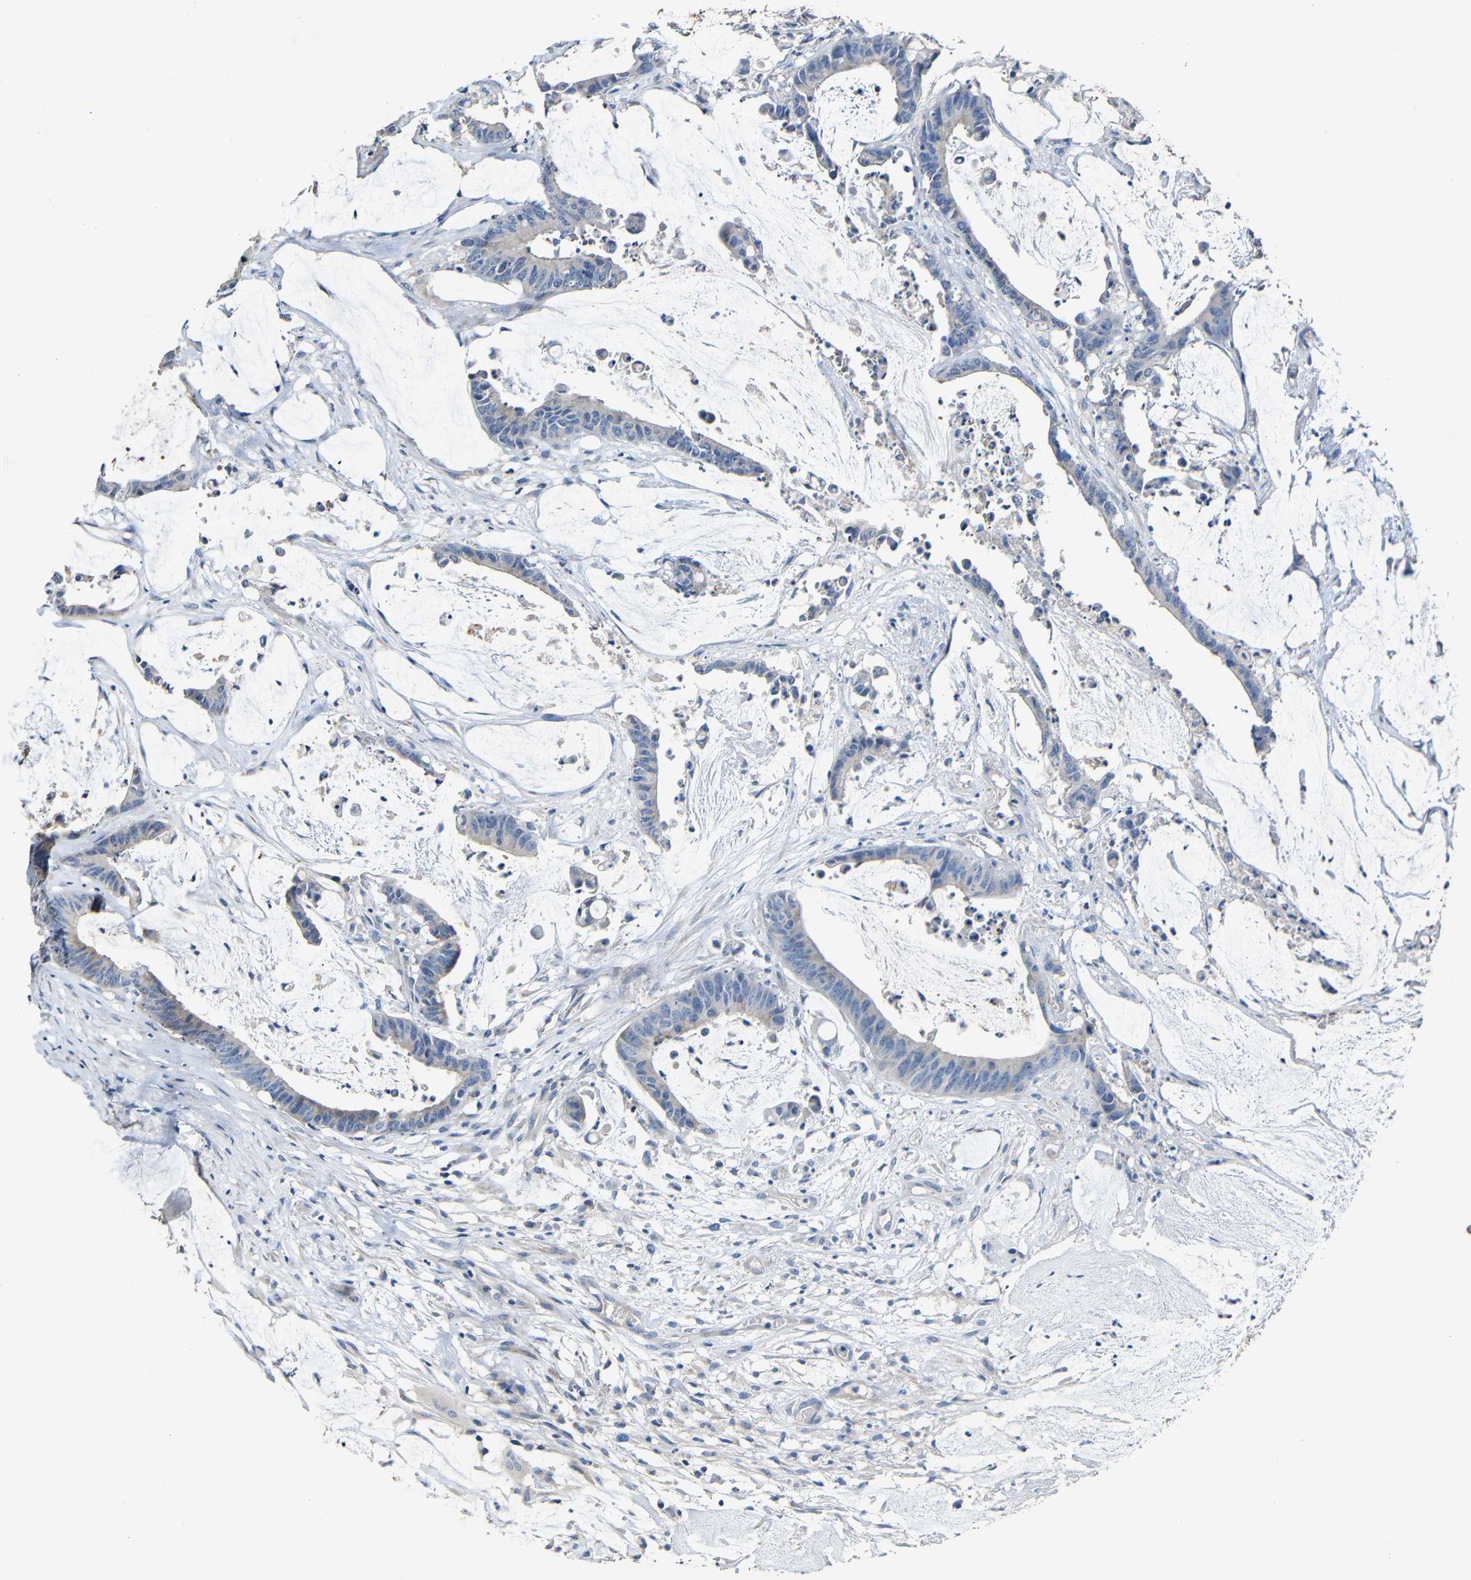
{"staining": {"intensity": "negative", "quantity": "none", "location": "none"}, "tissue": "colorectal cancer", "cell_type": "Tumor cells", "image_type": "cancer", "snomed": [{"axis": "morphology", "description": "Adenocarcinoma, NOS"}, {"axis": "topography", "description": "Rectum"}], "caption": "Immunohistochemistry image of neoplastic tissue: colorectal adenocarcinoma stained with DAB exhibits no significant protein expression in tumor cells. Brightfield microscopy of IHC stained with DAB (3,3'-diaminobenzidine) (brown) and hematoxylin (blue), captured at high magnification.", "gene": "ACKR2", "patient": {"sex": "female", "age": 66}}